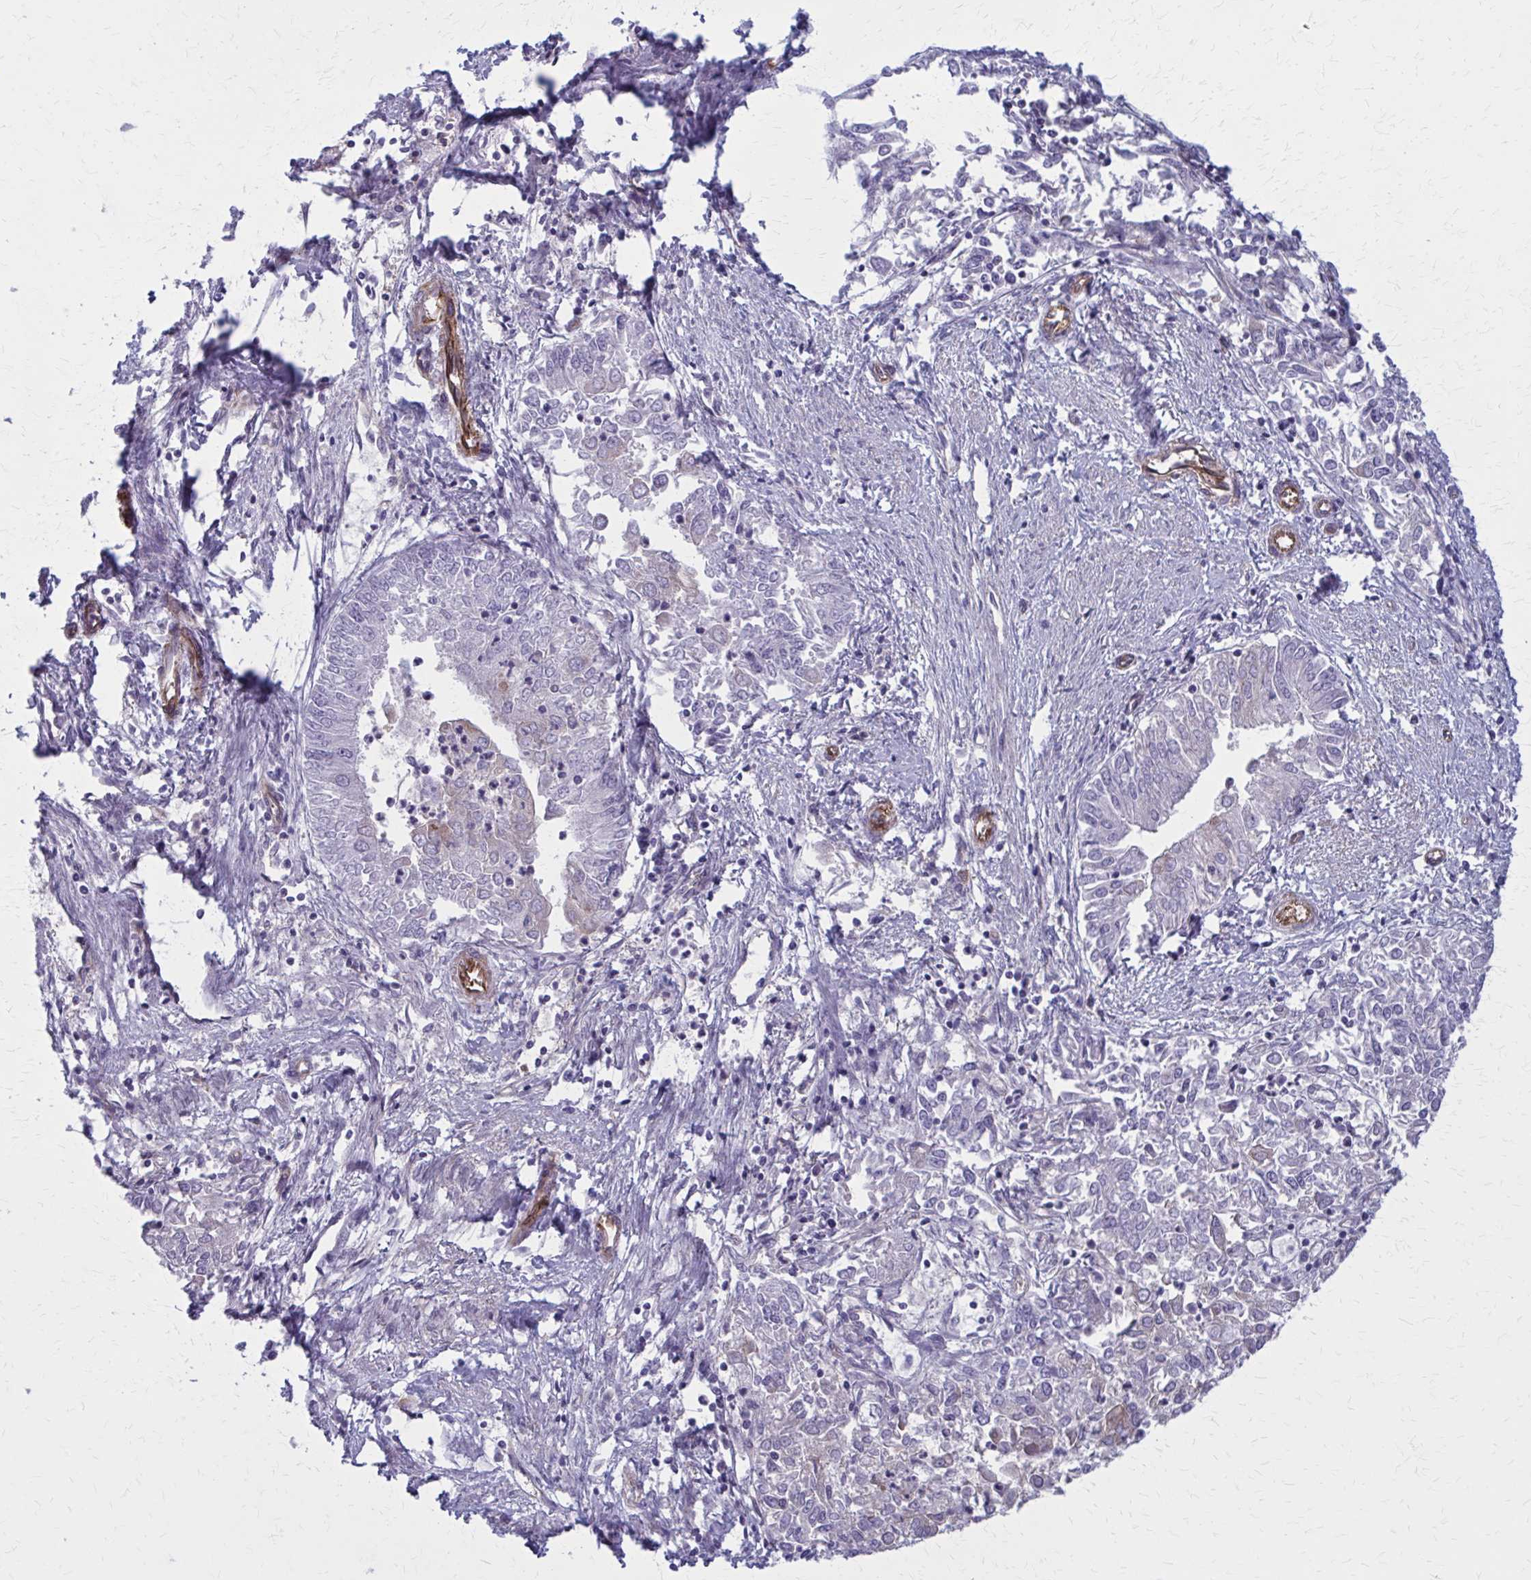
{"staining": {"intensity": "negative", "quantity": "none", "location": "none"}, "tissue": "endometrial cancer", "cell_type": "Tumor cells", "image_type": "cancer", "snomed": [{"axis": "morphology", "description": "Adenocarcinoma, NOS"}, {"axis": "topography", "description": "Endometrium"}], "caption": "There is no significant positivity in tumor cells of endometrial adenocarcinoma.", "gene": "ZDHHC7", "patient": {"sex": "female", "age": 57}}